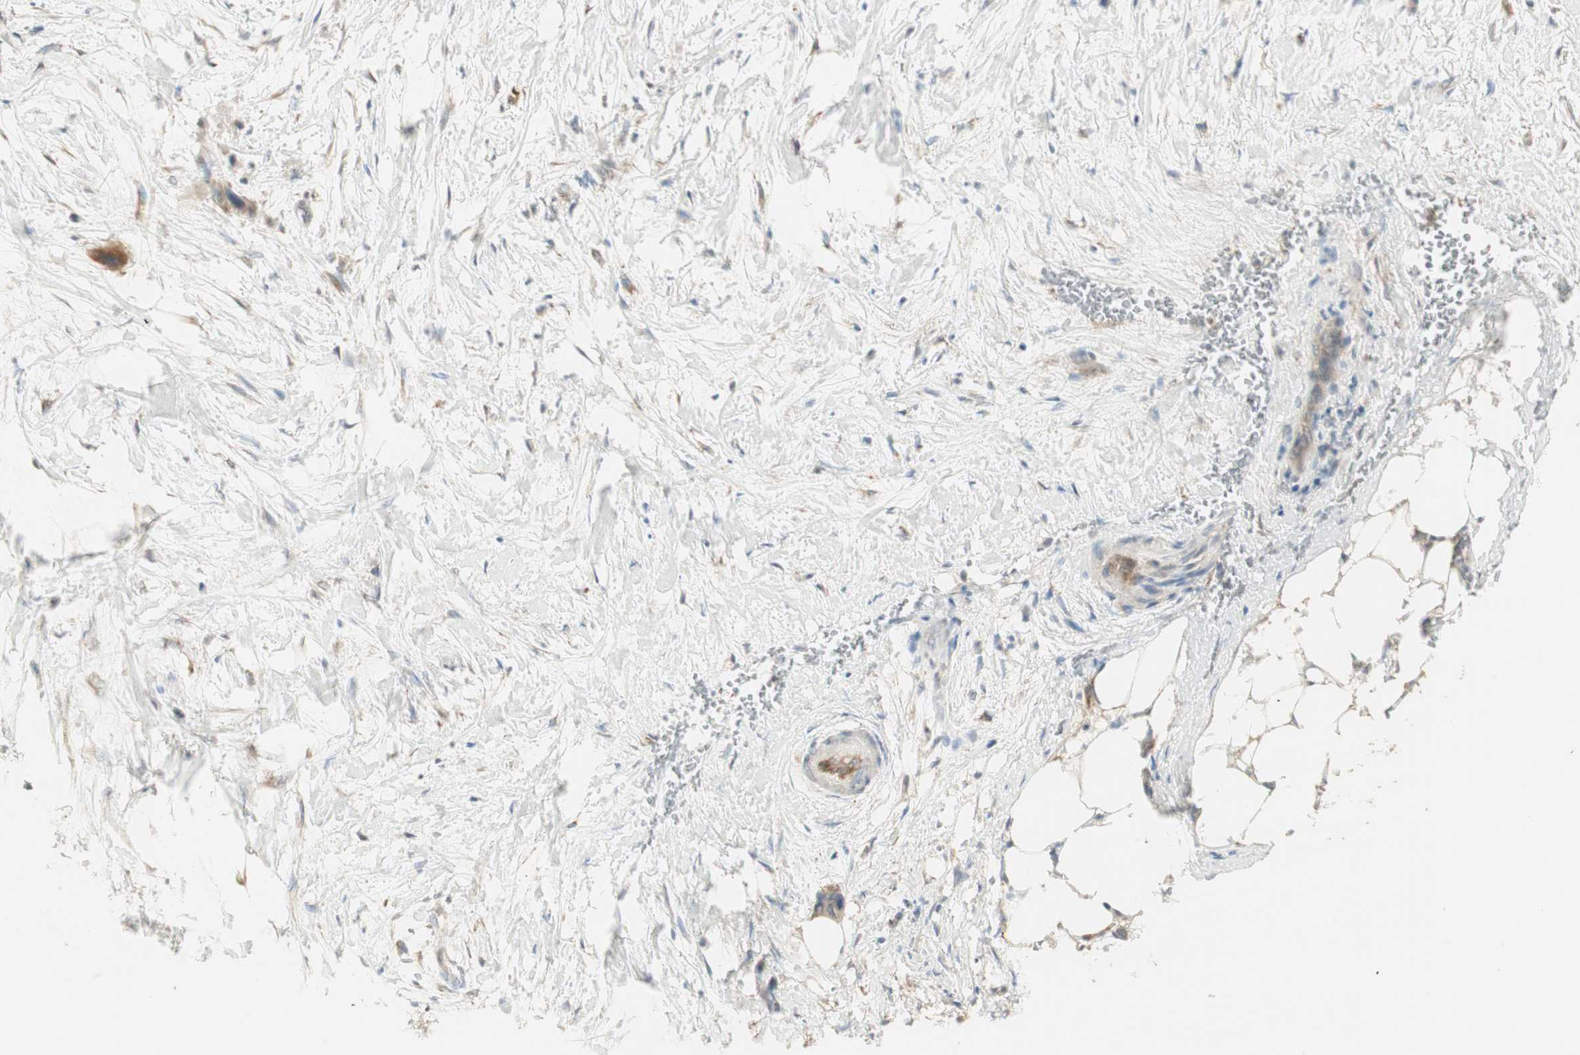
{"staining": {"intensity": "moderate", "quantity": ">75%", "location": "cytoplasmic/membranous"}, "tissue": "pancreatic cancer", "cell_type": "Tumor cells", "image_type": "cancer", "snomed": [{"axis": "morphology", "description": "Adenocarcinoma, NOS"}, {"axis": "topography", "description": "Pancreas"}], "caption": "Human pancreatic cancer (adenocarcinoma) stained with a protein marker demonstrates moderate staining in tumor cells.", "gene": "TASOR", "patient": {"sex": "male", "age": 46}}